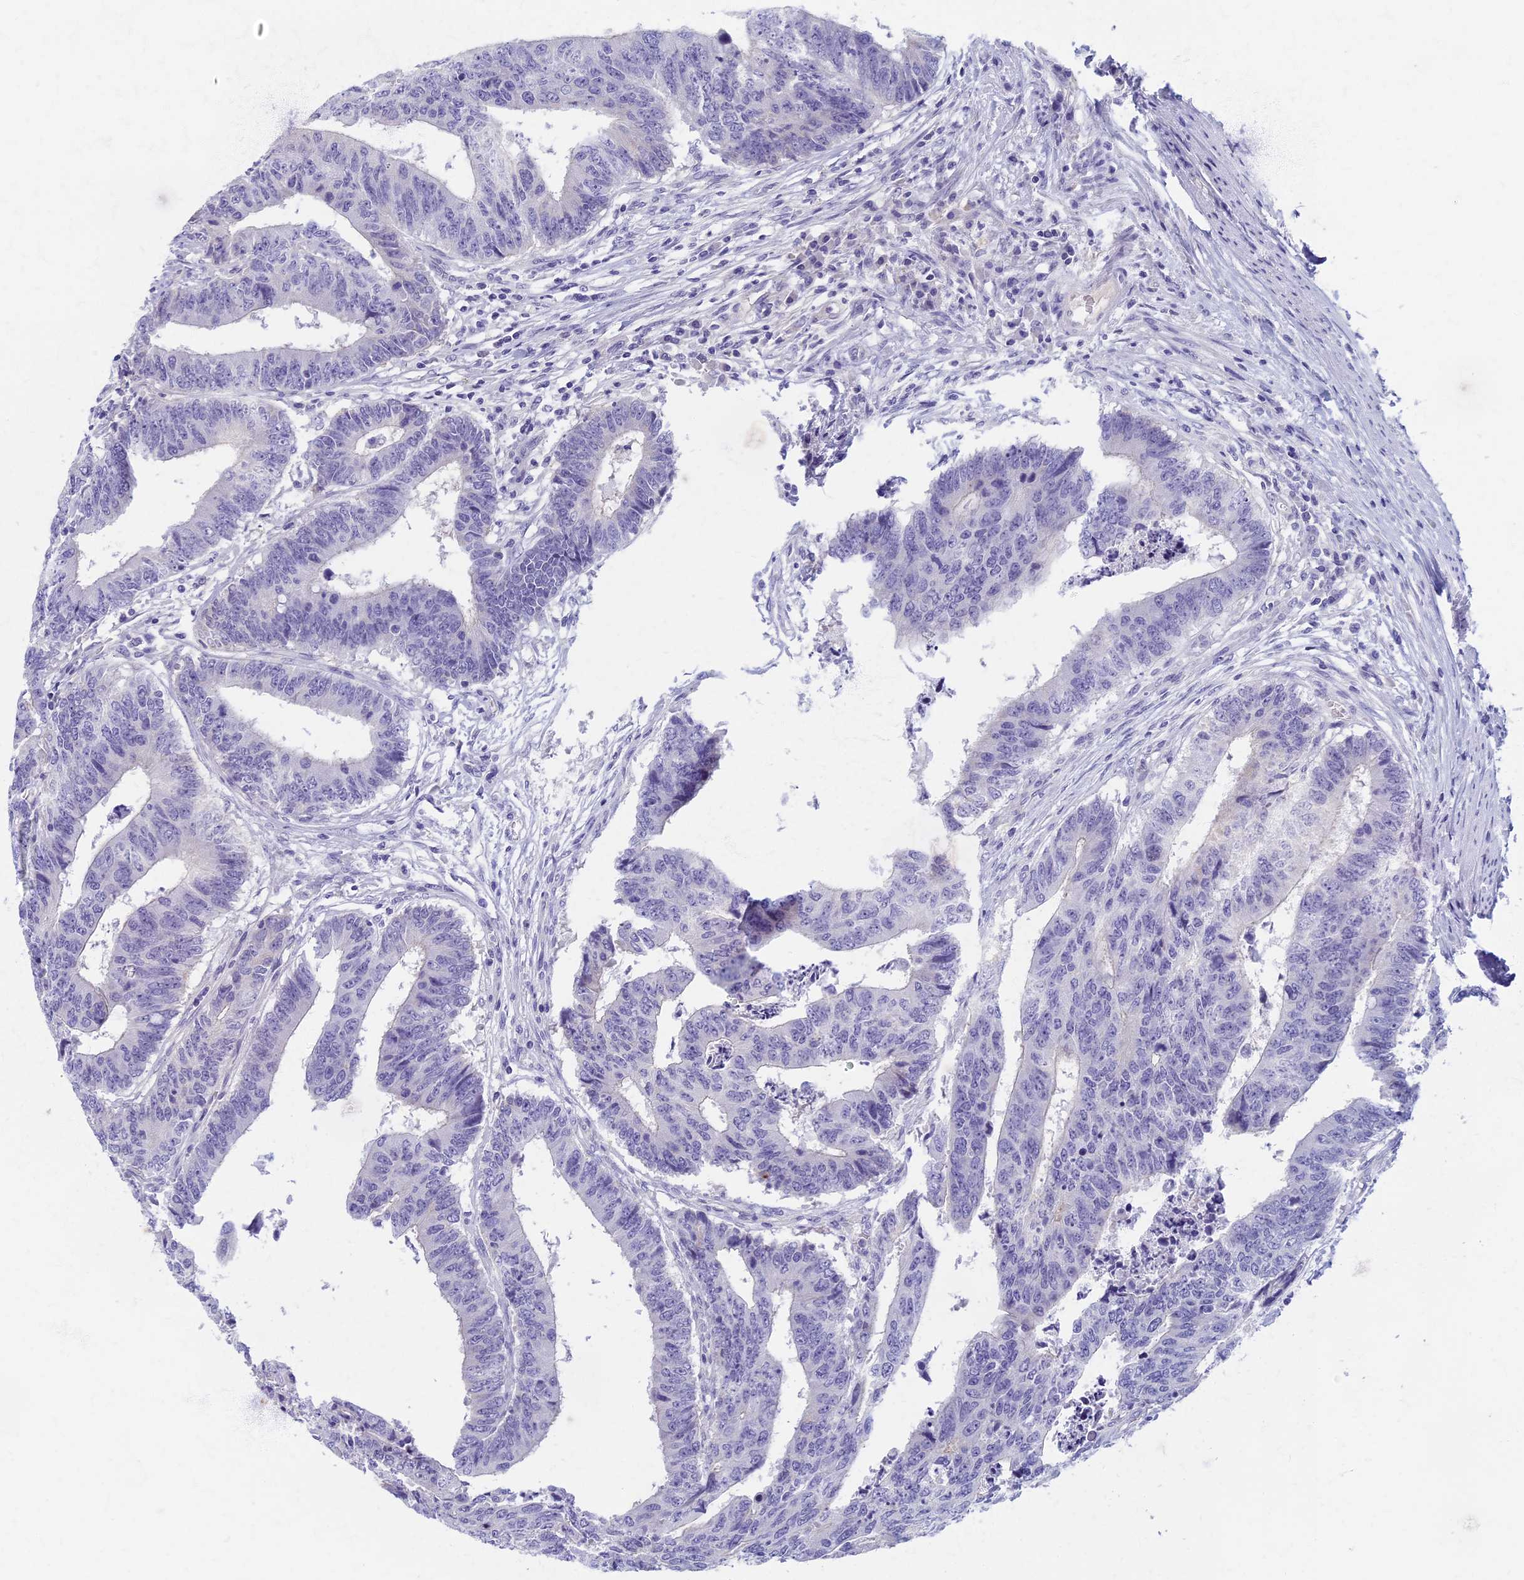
{"staining": {"intensity": "negative", "quantity": "none", "location": "none"}, "tissue": "colorectal cancer", "cell_type": "Tumor cells", "image_type": "cancer", "snomed": [{"axis": "morphology", "description": "Adenocarcinoma, NOS"}, {"axis": "topography", "description": "Rectum"}], "caption": "This is a photomicrograph of IHC staining of colorectal cancer (adenocarcinoma), which shows no staining in tumor cells.", "gene": "AP4E1", "patient": {"sex": "male", "age": 84}}